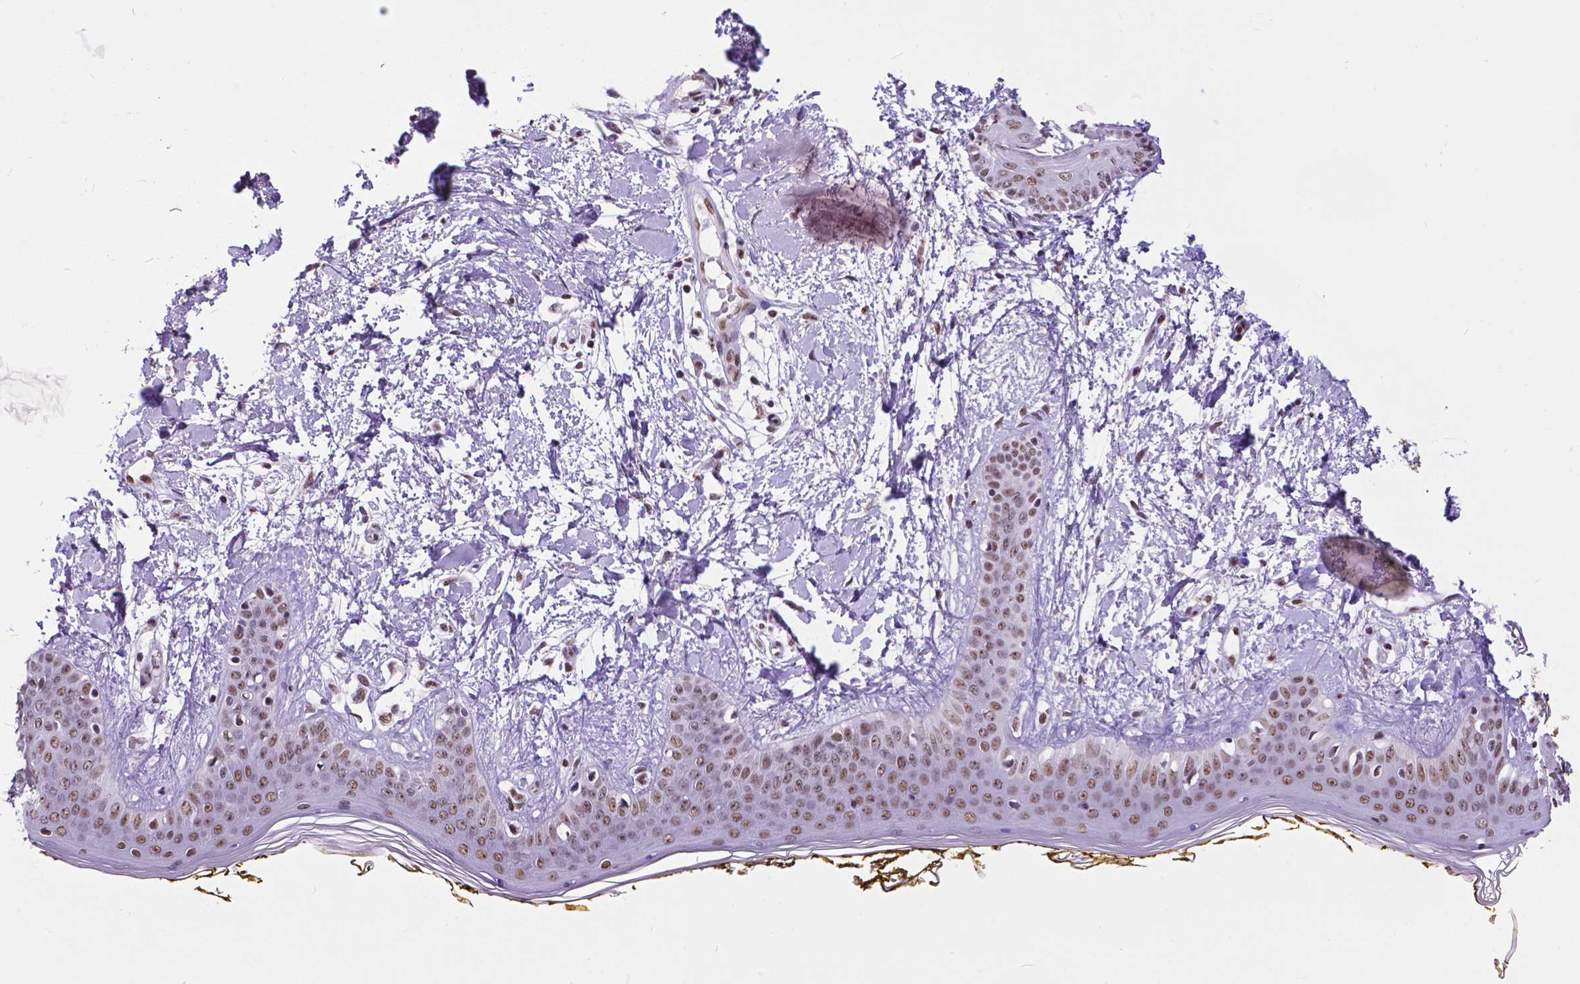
{"staining": {"intensity": "moderate", "quantity": "25%-75%", "location": "nuclear"}, "tissue": "skin", "cell_type": "Fibroblasts", "image_type": "normal", "snomed": [{"axis": "morphology", "description": "Normal tissue, NOS"}, {"axis": "topography", "description": "Skin"}], "caption": "A photomicrograph of skin stained for a protein exhibits moderate nuclear brown staining in fibroblasts. The protein is shown in brown color, while the nuclei are stained blue.", "gene": "ATRX", "patient": {"sex": "female", "age": 34}}